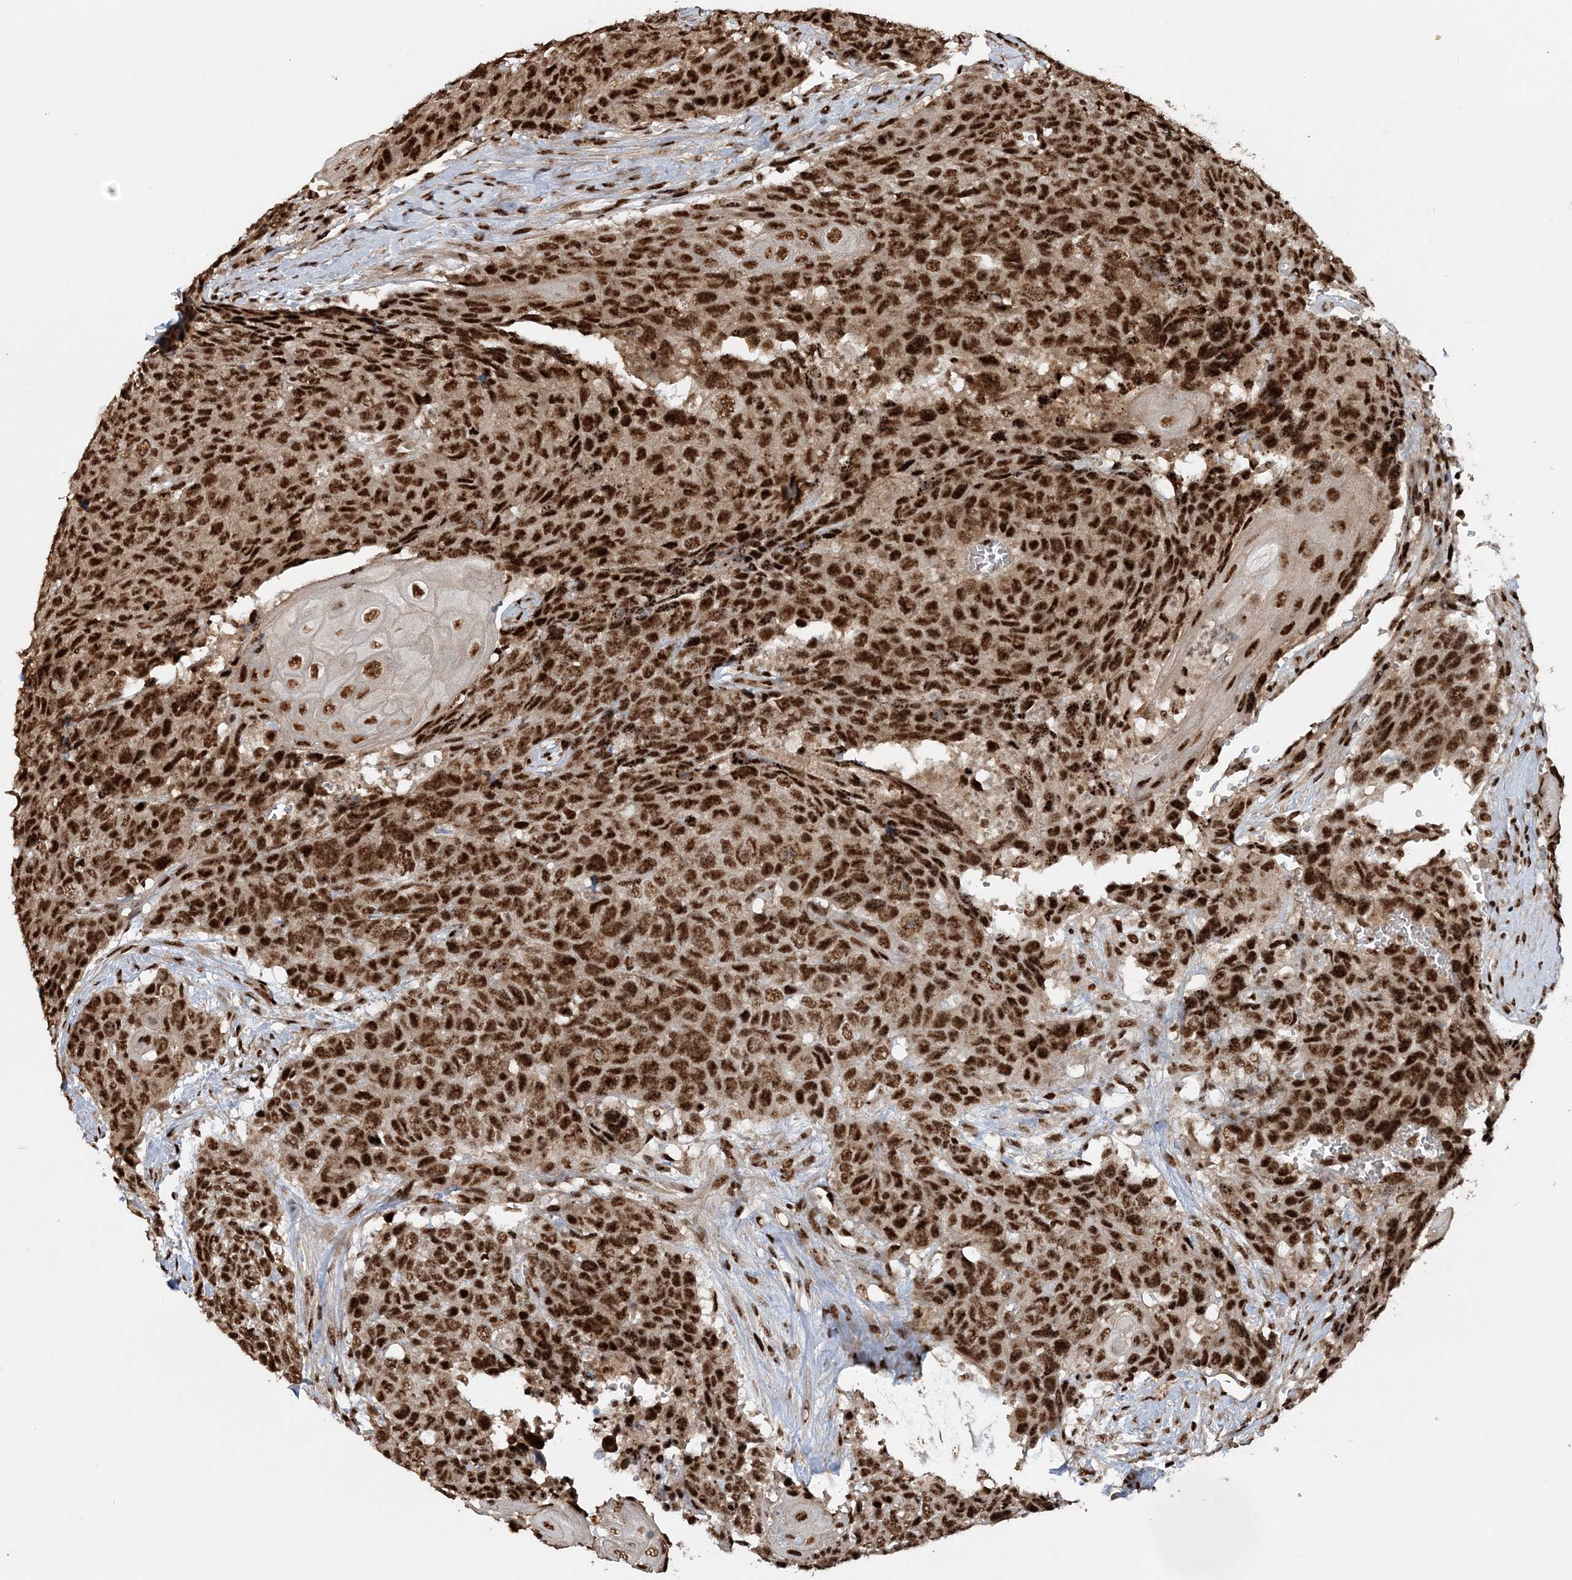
{"staining": {"intensity": "strong", "quantity": ">75%", "location": "nuclear"}, "tissue": "head and neck cancer", "cell_type": "Tumor cells", "image_type": "cancer", "snomed": [{"axis": "morphology", "description": "Squamous cell carcinoma, NOS"}, {"axis": "topography", "description": "Head-Neck"}], "caption": "Protein positivity by IHC demonstrates strong nuclear staining in about >75% of tumor cells in head and neck squamous cell carcinoma.", "gene": "EXOSC8", "patient": {"sex": "male", "age": 66}}